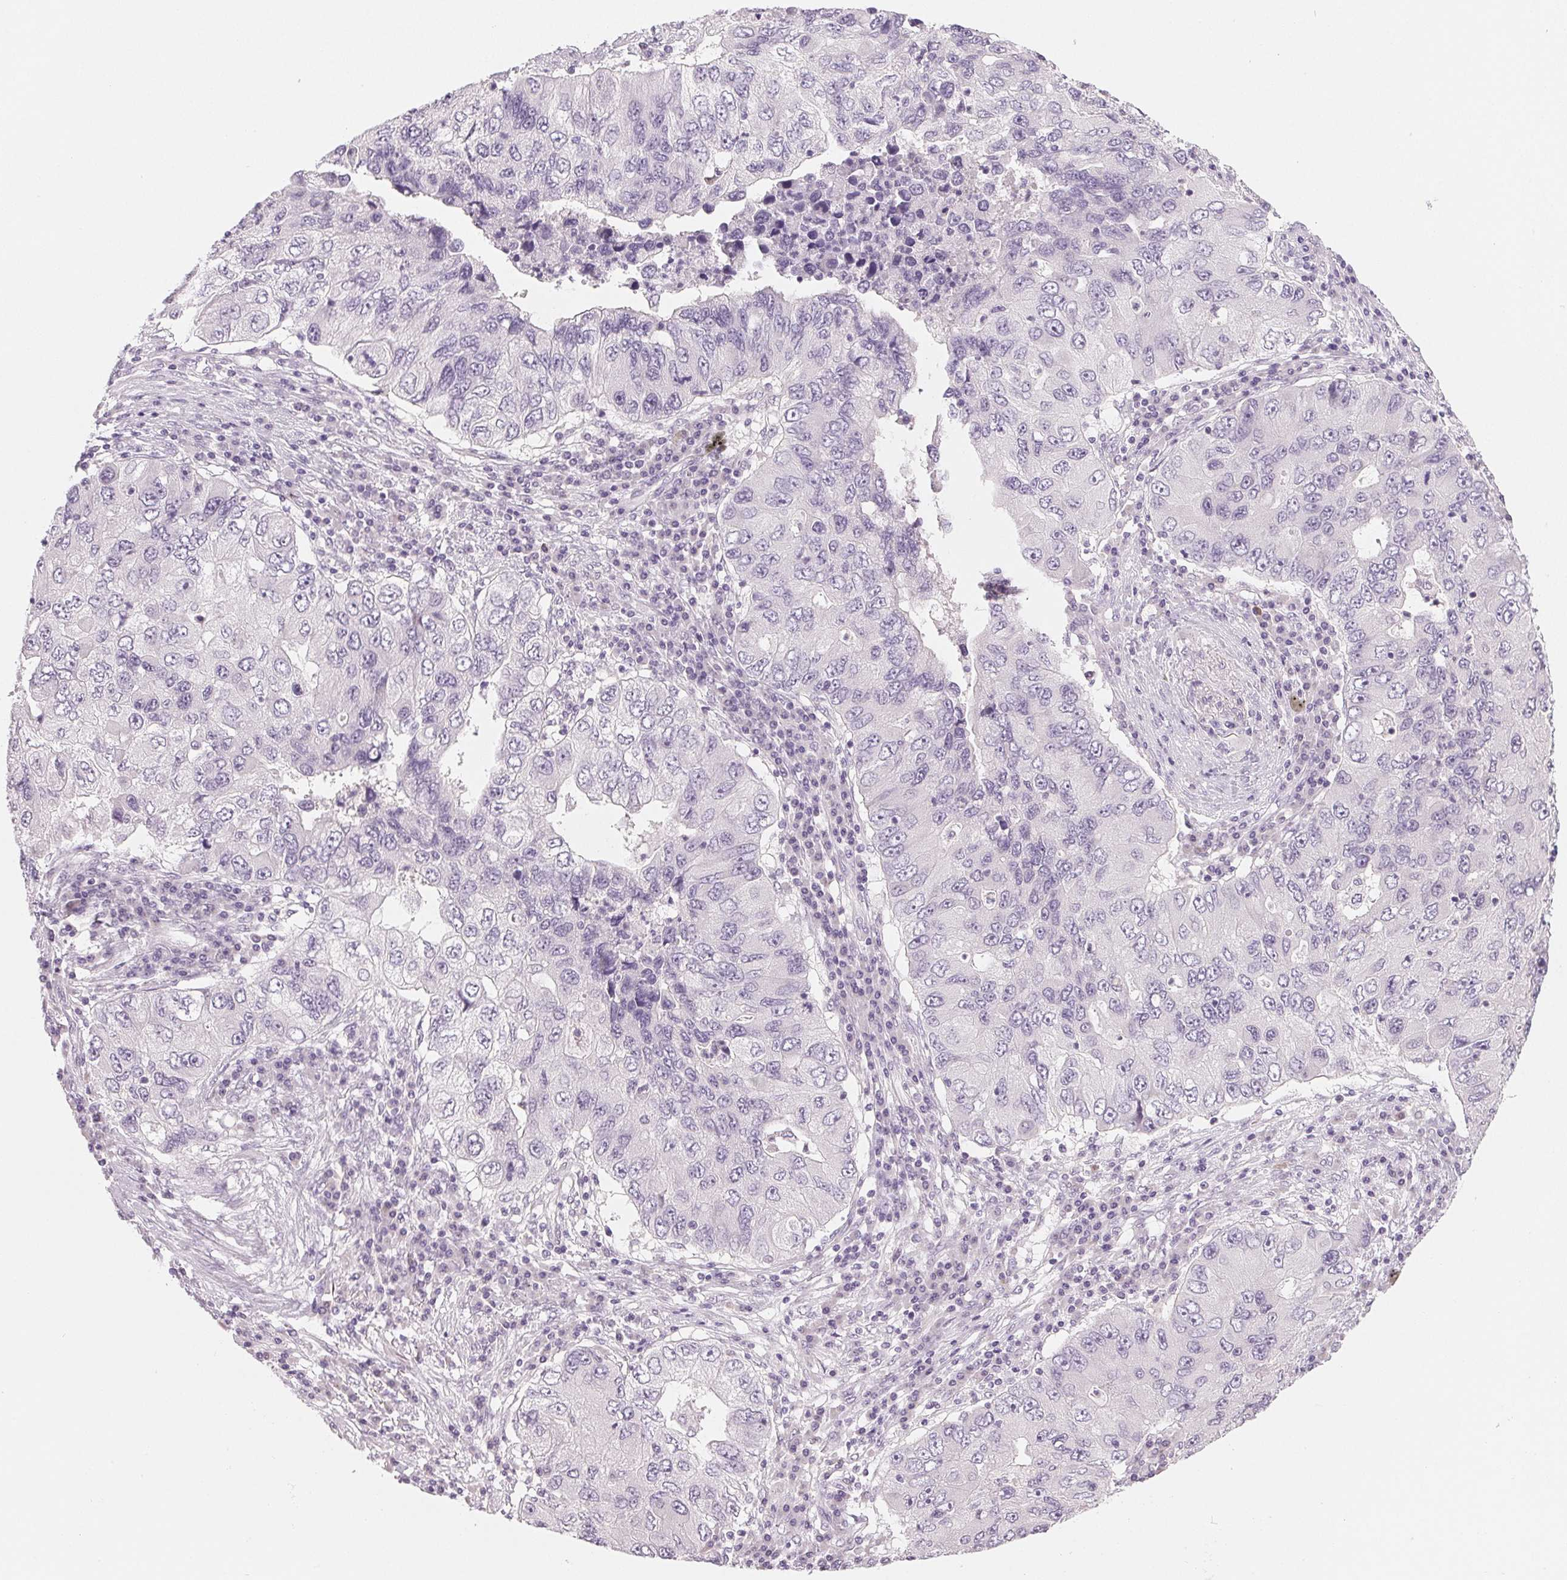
{"staining": {"intensity": "negative", "quantity": "none", "location": "none"}, "tissue": "lung cancer", "cell_type": "Tumor cells", "image_type": "cancer", "snomed": [{"axis": "morphology", "description": "Adenocarcinoma, NOS"}, {"axis": "morphology", "description": "Adenocarcinoma, metastatic, NOS"}, {"axis": "topography", "description": "Lymph node"}, {"axis": "topography", "description": "Lung"}], "caption": "Photomicrograph shows no protein staining in tumor cells of lung cancer tissue.", "gene": "DNAJC6", "patient": {"sex": "female", "age": 54}}